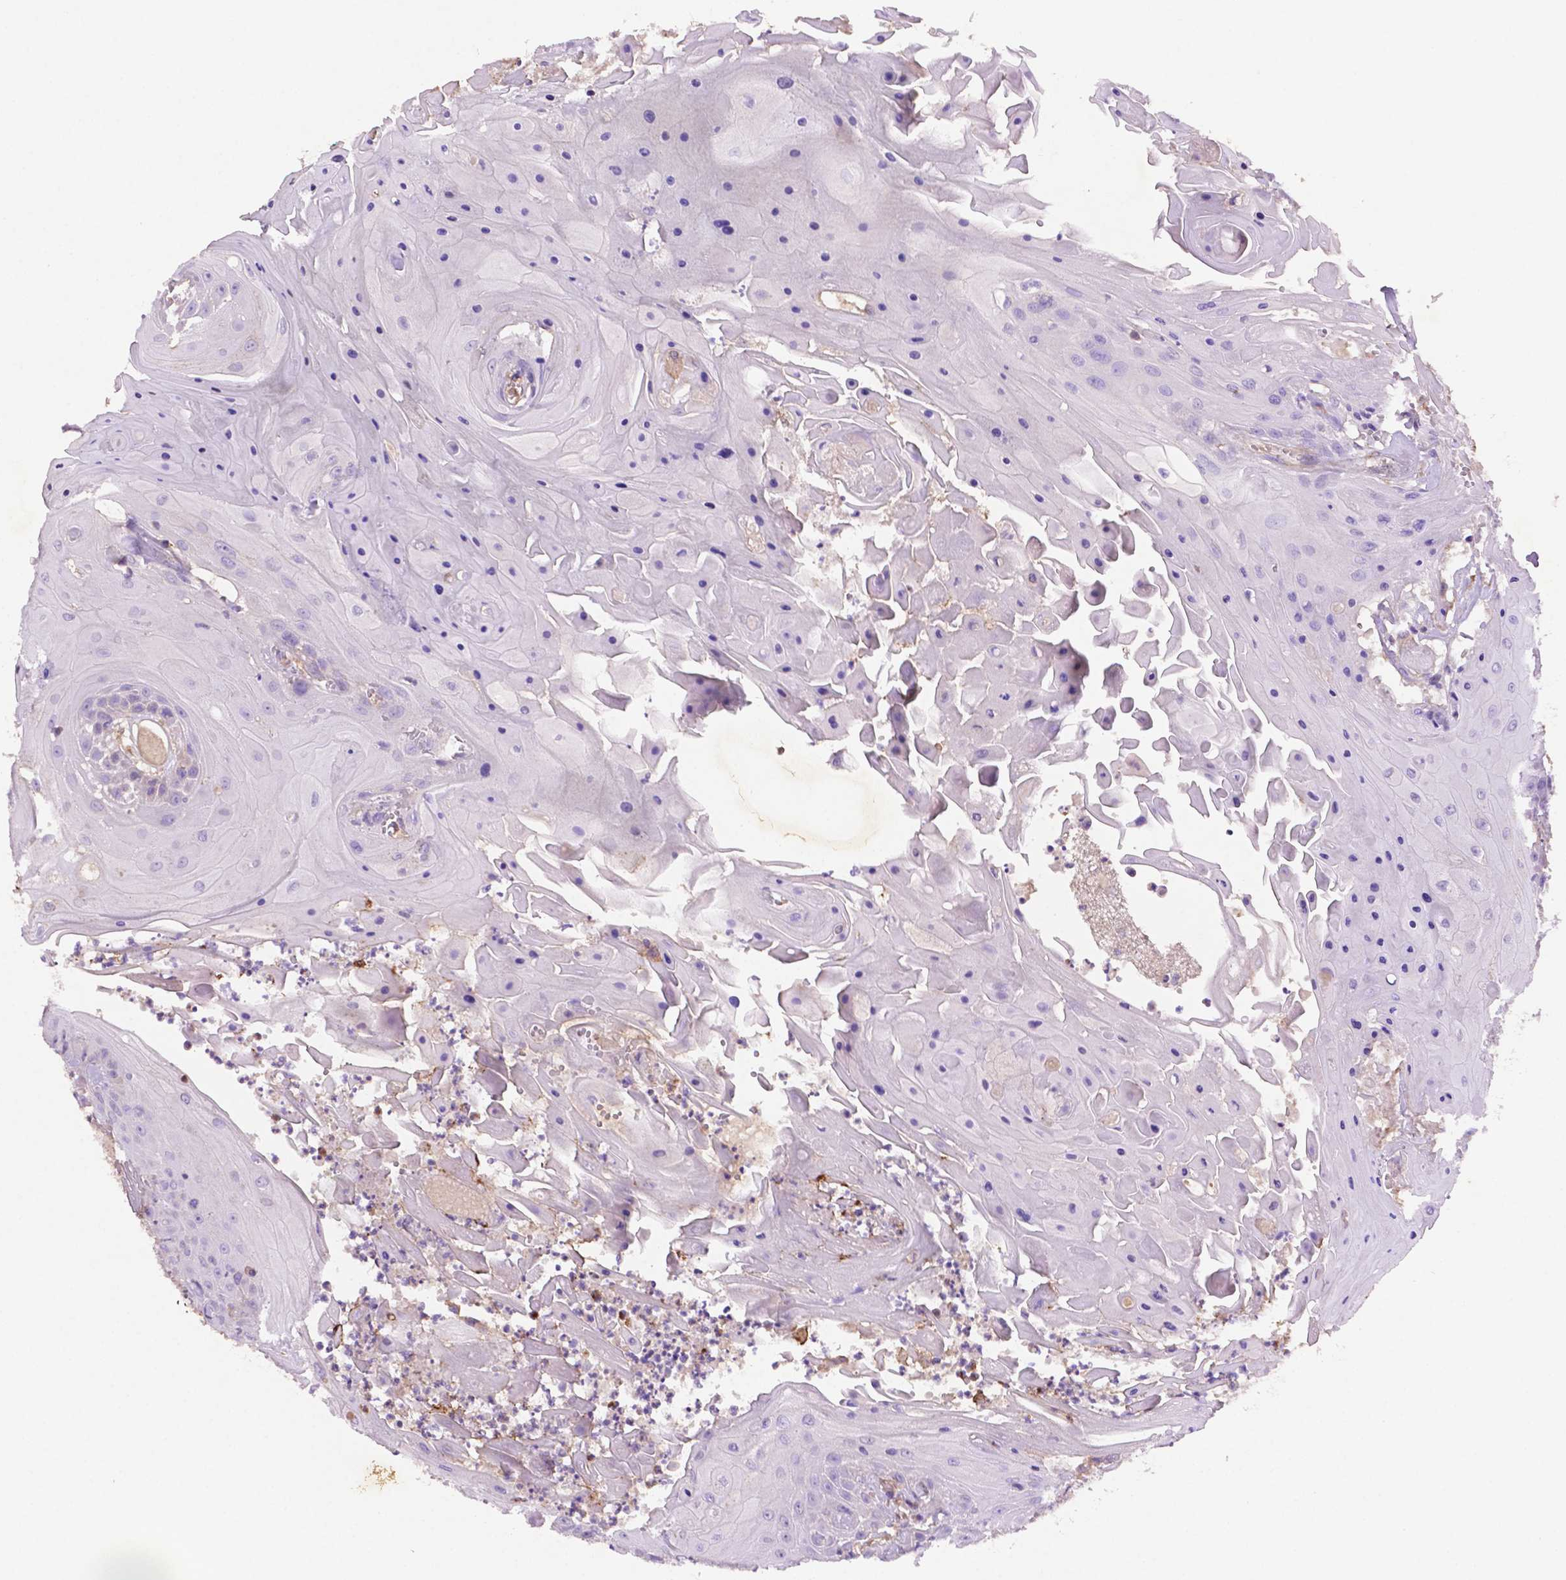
{"staining": {"intensity": "negative", "quantity": "none", "location": "none"}, "tissue": "head and neck cancer", "cell_type": "Tumor cells", "image_type": "cancer", "snomed": [{"axis": "morphology", "description": "Squamous cell carcinoma, NOS"}, {"axis": "topography", "description": "Skin"}, {"axis": "topography", "description": "Head-Neck"}], "caption": "A histopathology image of head and neck squamous cell carcinoma stained for a protein displays no brown staining in tumor cells.", "gene": "GDPD5", "patient": {"sex": "male", "age": 80}}